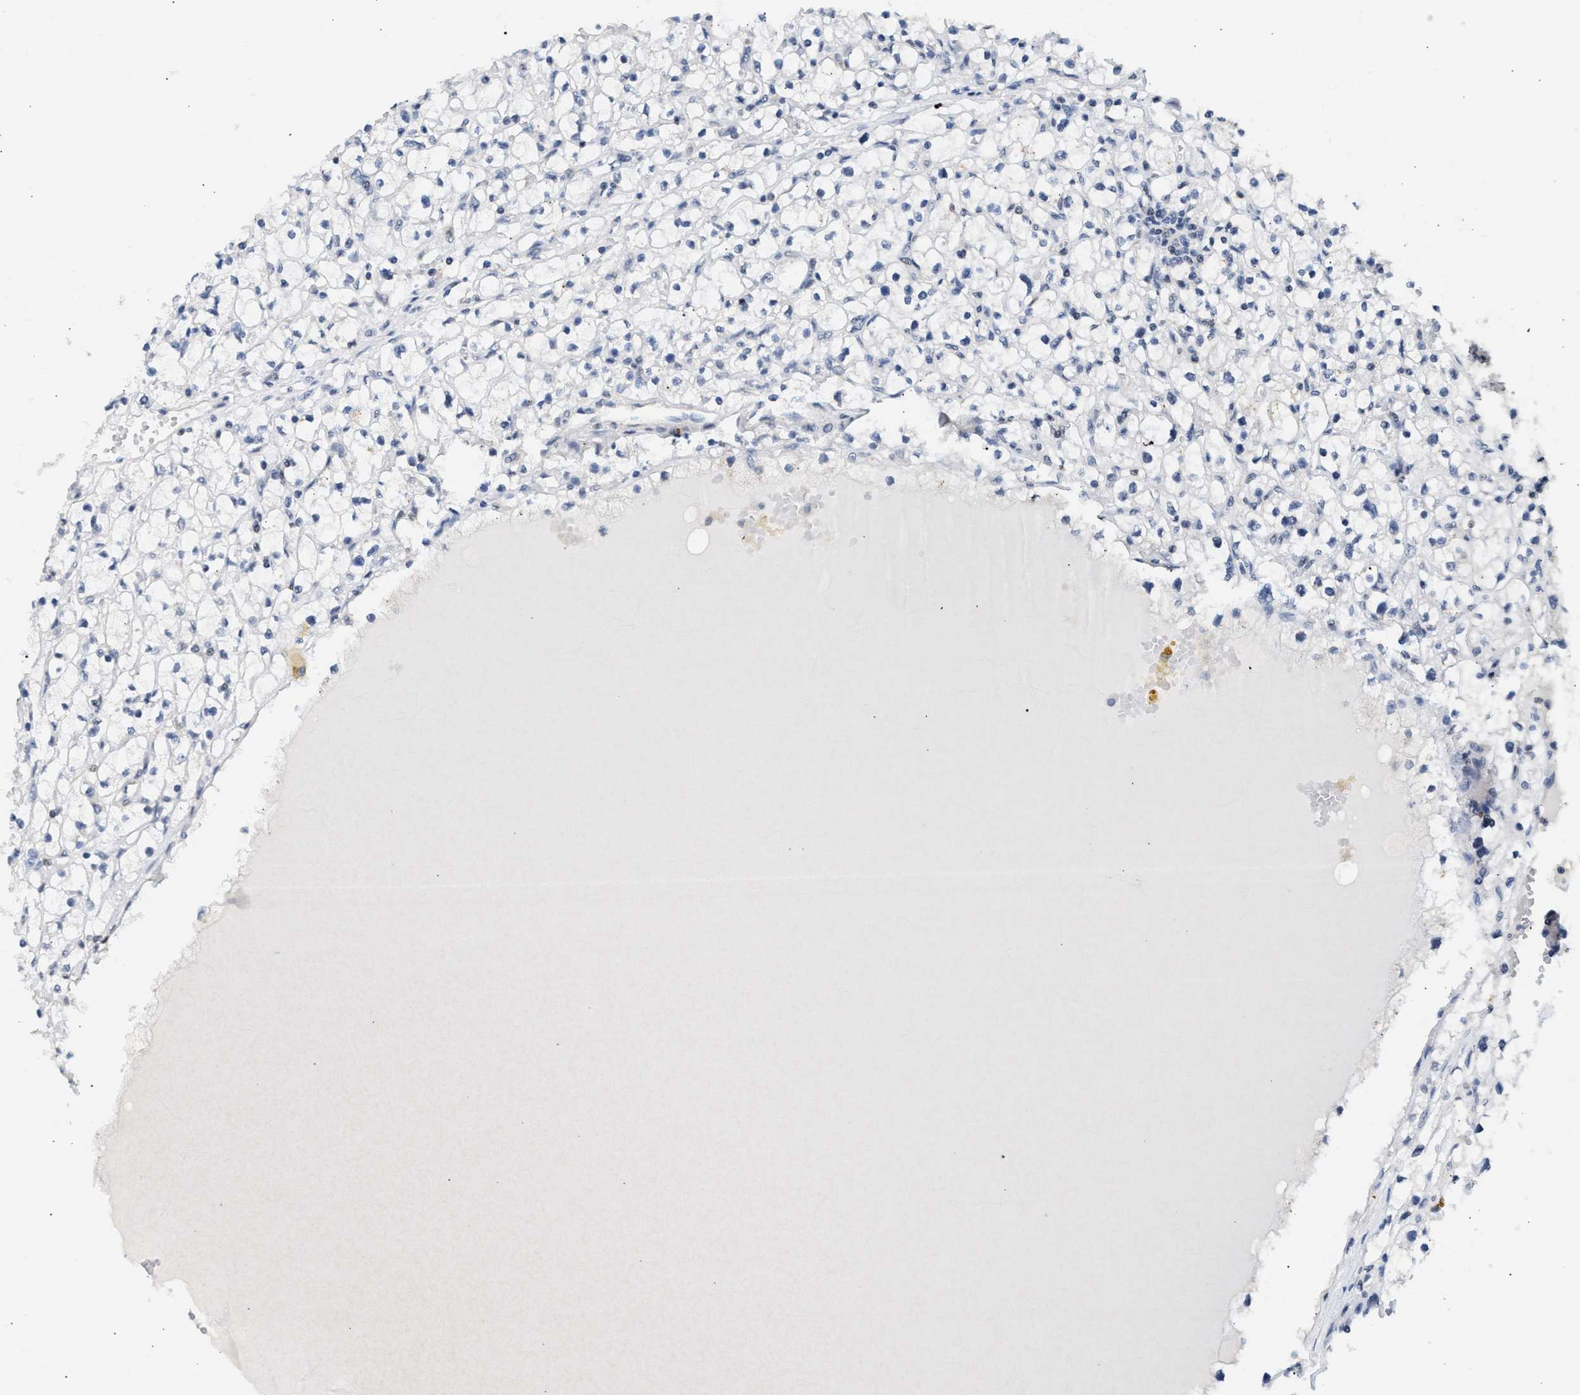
{"staining": {"intensity": "negative", "quantity": "none", "location": "none"}, "tissue": "renal cancer", "cell_type": "Tumor cells", "image_type": "cancer", "snomed": [{"axis": "morphology", "description": "Adenocarcinoma, NOS"}, {"axis": "topography", "description": "Kidney"}], "caption": "Renal cancer stained for a protein using immunohistochemistry (IHC) displays no staining tumor cells.", "gene": "PPM1L", "patient": {"sex": "male", "age": 56}}